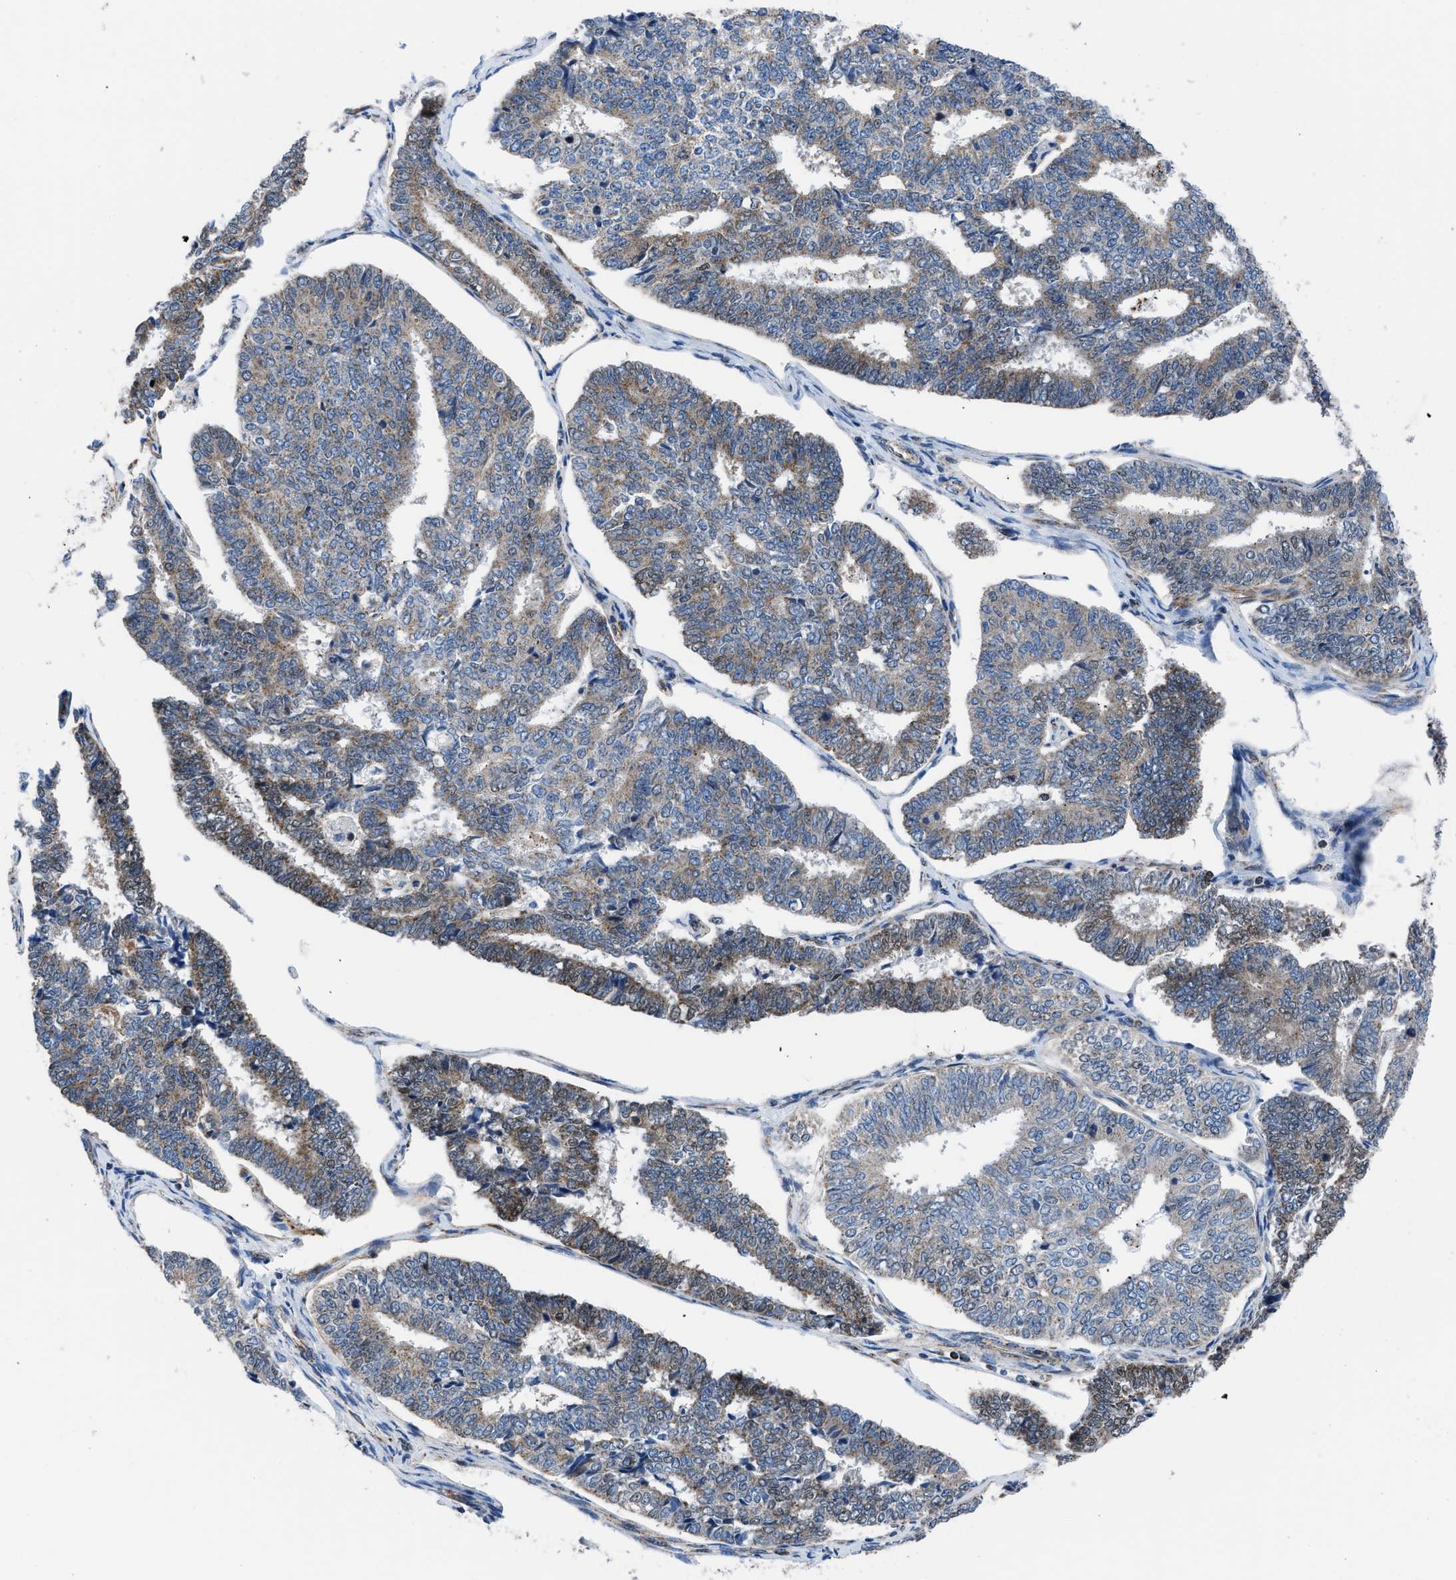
{"staining": {"intensity": "moderate", "quantity": ">75%", "location": "cytoplasmic/membranous"}, "tissue": "endometrial cancer", "cell_type": "Tumor cells", "image_type": "cancer", "snomed": [{"axis": "morphology", "description": "Adenocarcinoma, NOS"}, {"axis": "topography", "description": "Endometrium"}], "caption": "An image of endometrial cancer stained for a protein reveals moderate cytoplasmic/membranous brown staining in tumor cells.", "gene": "LMO2", "patient": {"sex": "female", "age": 70}}